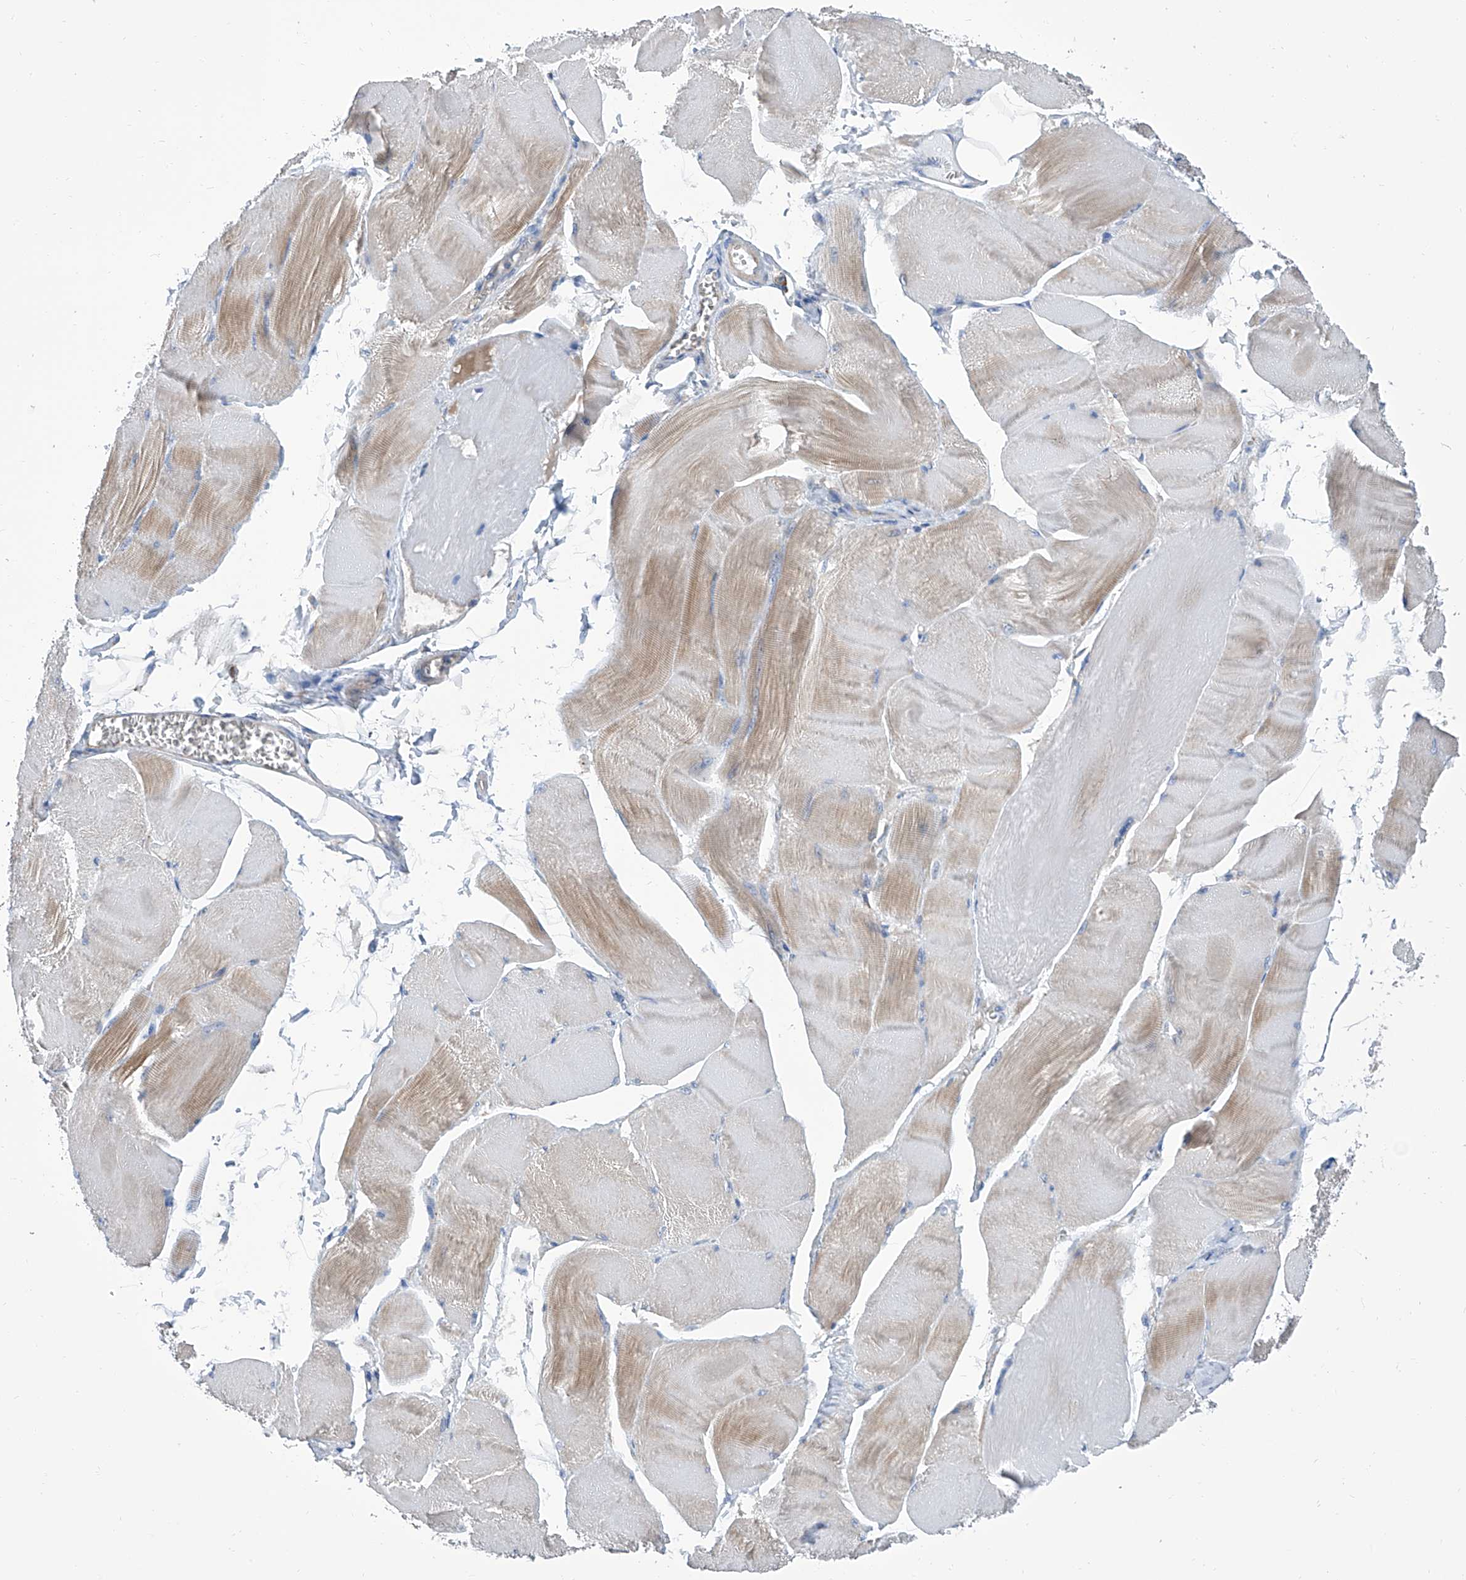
{"staining": {"intensity": "weak", "quantity": "25%-75%", "location": "cytoplasmic/membranous"}, "tissue": "skeletal muscle", "cell_type": "Myocytes", "image_type": "normal", "snomed": [{"axis": "morphology", "description": "Normal tissue, NOS"}, {"axis": "morphology", "description": "Basal cell carcinoma"}, {"axis": "topography", "description": "Skeletal muscle"}], "caption": "A histopathology image of skeletal muscle stained for a protein demonstrates weak cytoplasmic/membranous brown staining in myocytes. (Brightfield microscopy of DAB IHC at high magnification).", "gene": "GPT", "patient": {"sex": "female", "age": 64}}